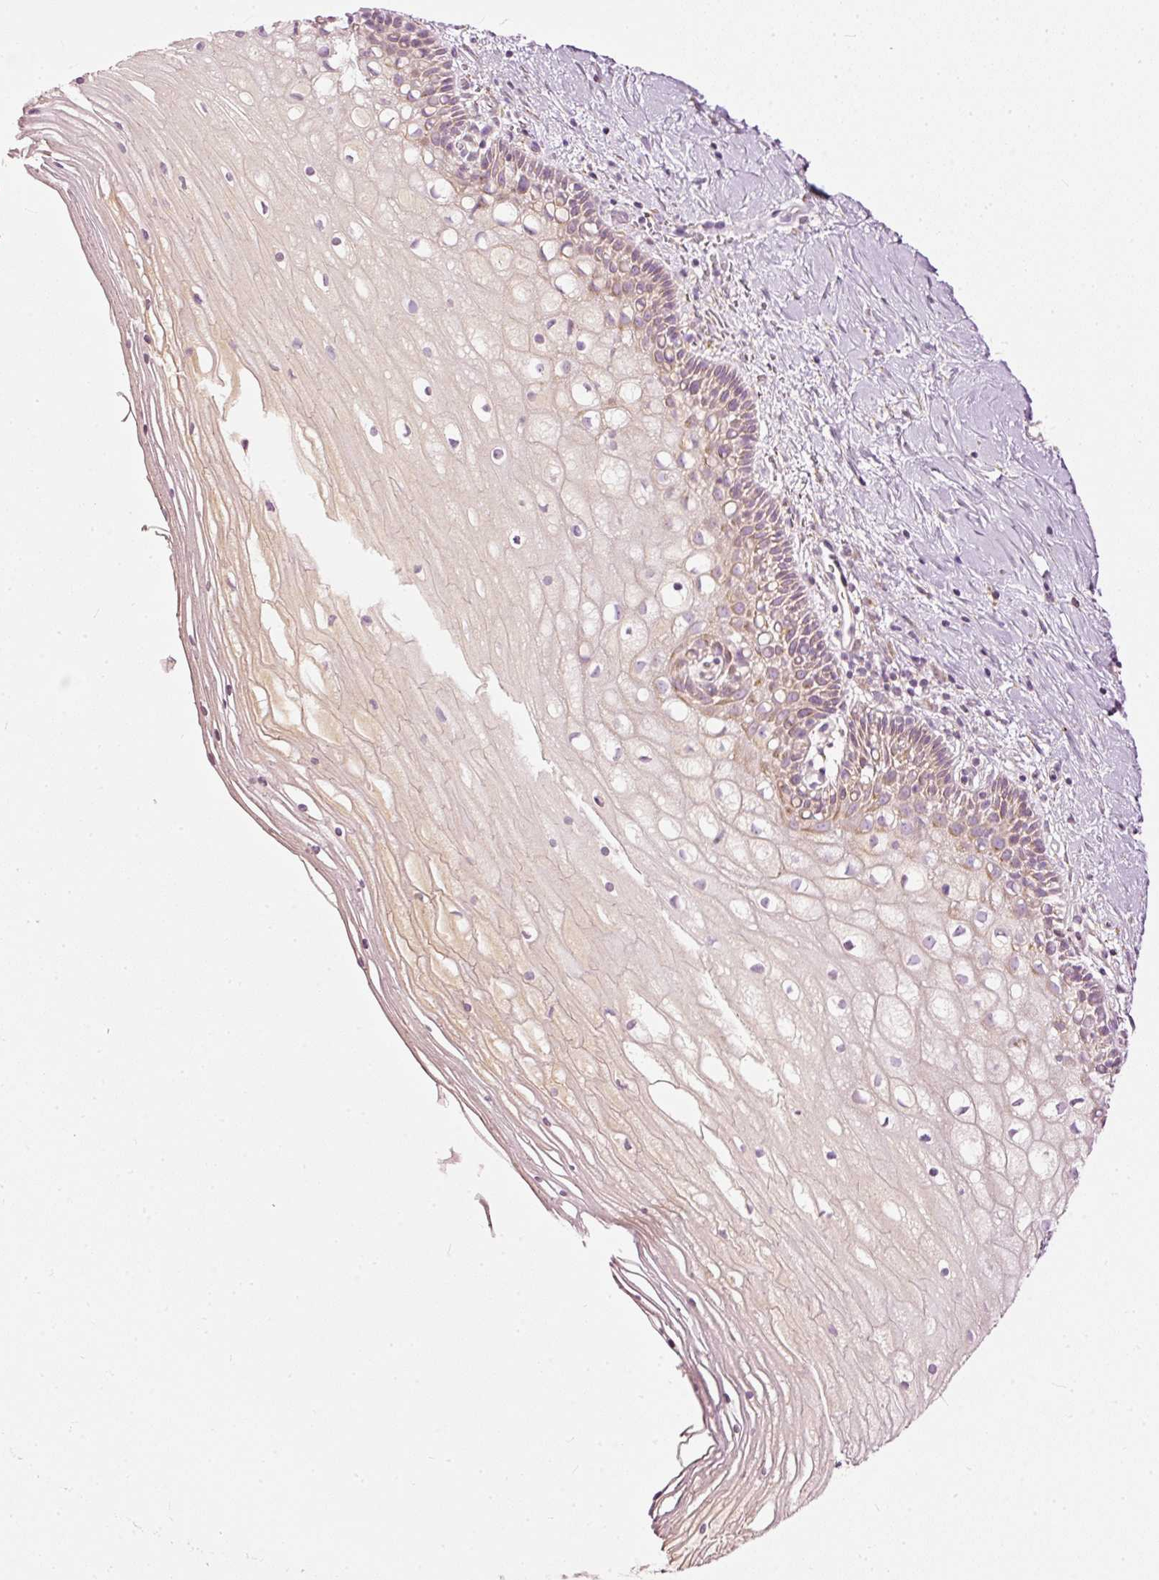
{"staining": {"intensity": "moderate", "quantity": "25%-75%", "location": "cytoplasmic/membranous"}, "tissue": "cervix", "cell_type": "Glandular cells", "image_type": "normal", "snomed": [{"axis": "morphology", "description": "Normal tissue, NOS"}, {"axis": "topography", "description": "Cervix"}], "caption": "This micrograph demonstrates immunohistochemistry (IHC) staining of benign human cervix, with medium moderate cytoplasmic/membranous staining in approximately 25%-75% of glandular cells.", "gene": "PAQR9", "patient": {"sex": "female", "age": 36}}